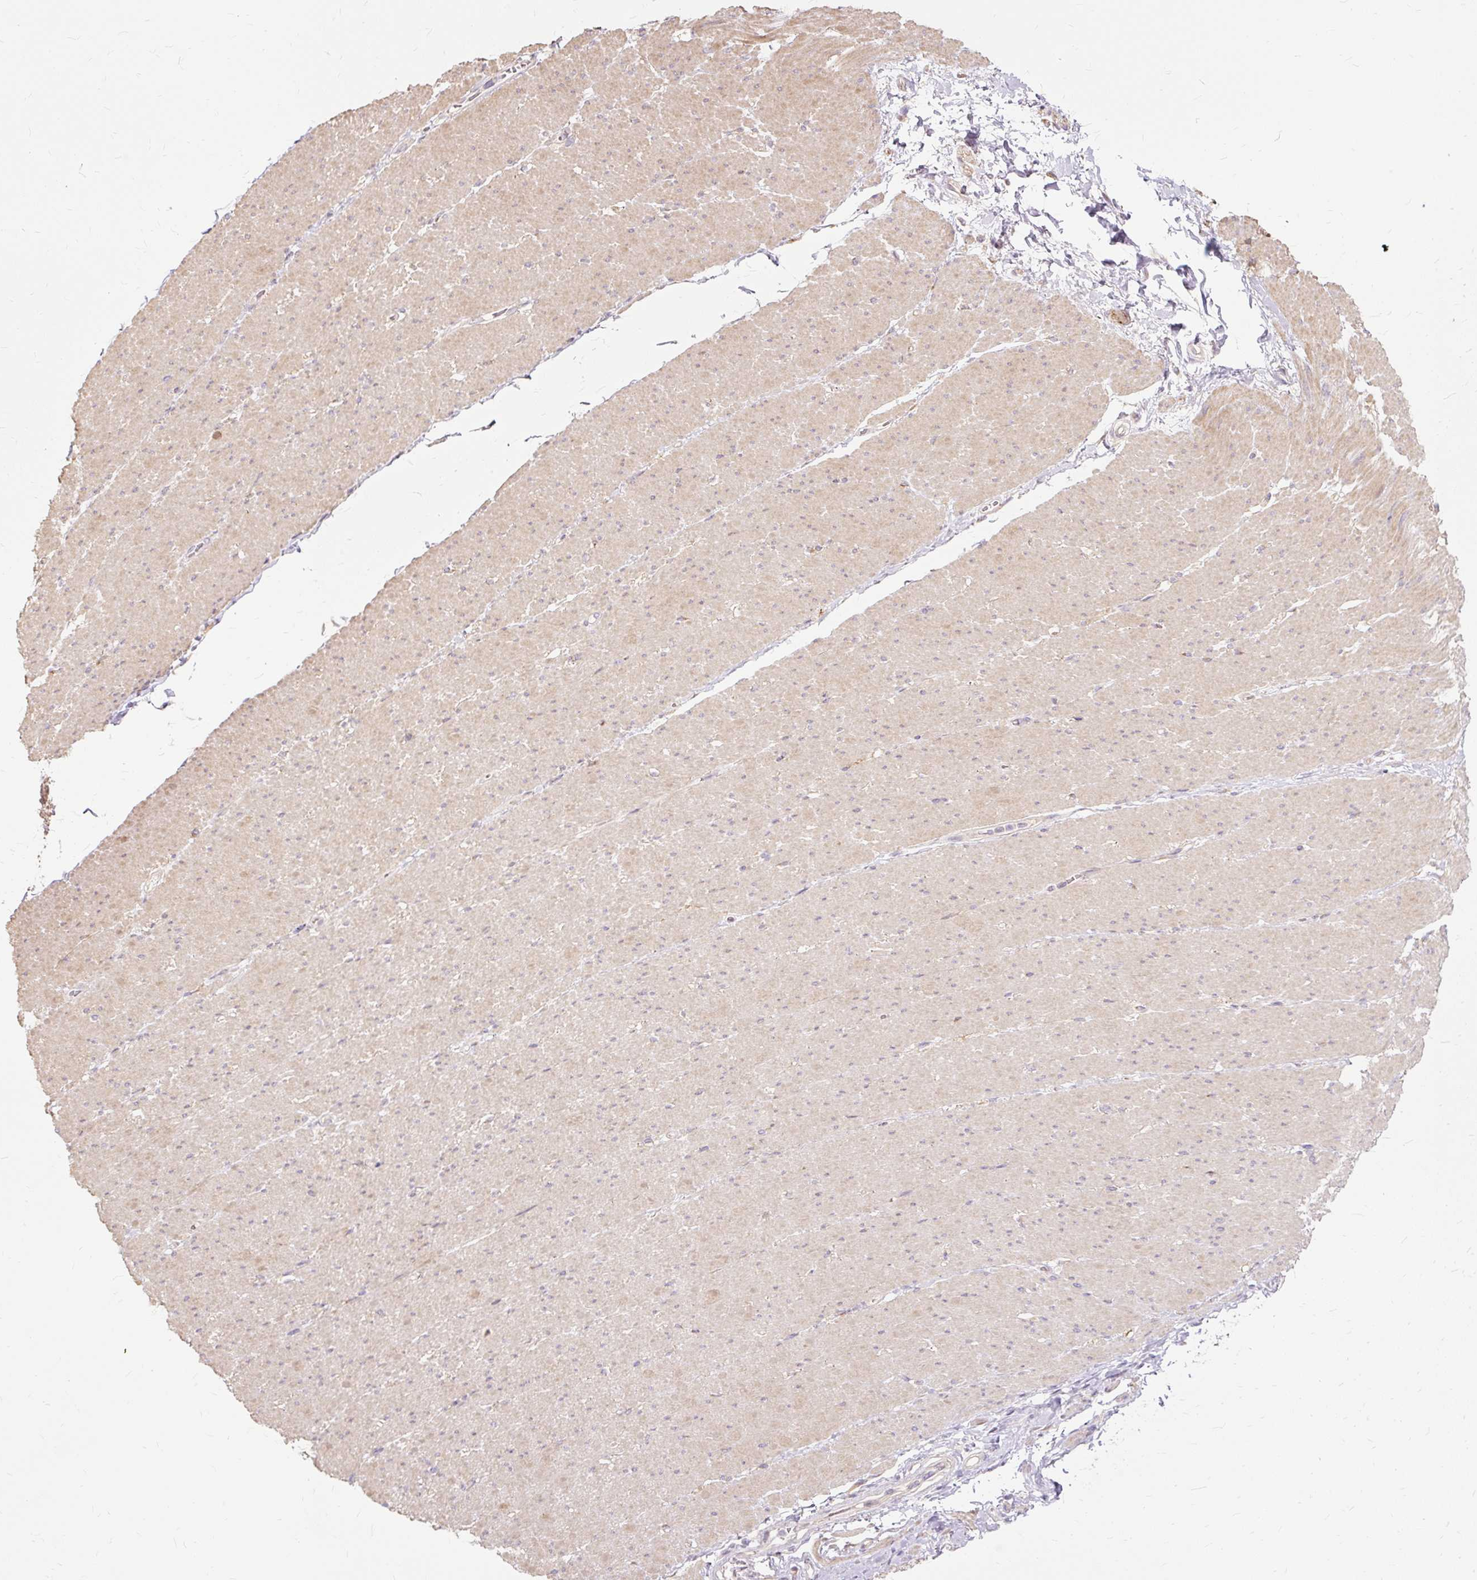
{"staining": {"intensity": "weak", "quantity": "25%-75%", "location": "cytoplasmic/membranous"}, "tissue": "smooth muscle", "cell_type": "Smooth muscle cells", "image_type": "normal", "snomed": [{"axis": "morphology", "description": "Normal tissue, NOS"}, {"axis": "topography", "description": "Smooth muscle"}, {"axis": "topography", "description": "Rectum"}], "caption": "IHC (DAB) staining of benign human smooth muscle demonstrates weak cytoplasmic/membranous protein positivity in about 25%-75% of smooth muscle cells. (brown staining indicates protein expression, while blue staining denotes nuclei).", "gene": "TSPAN8", "patient": {"sex": "male", "age": 53}}